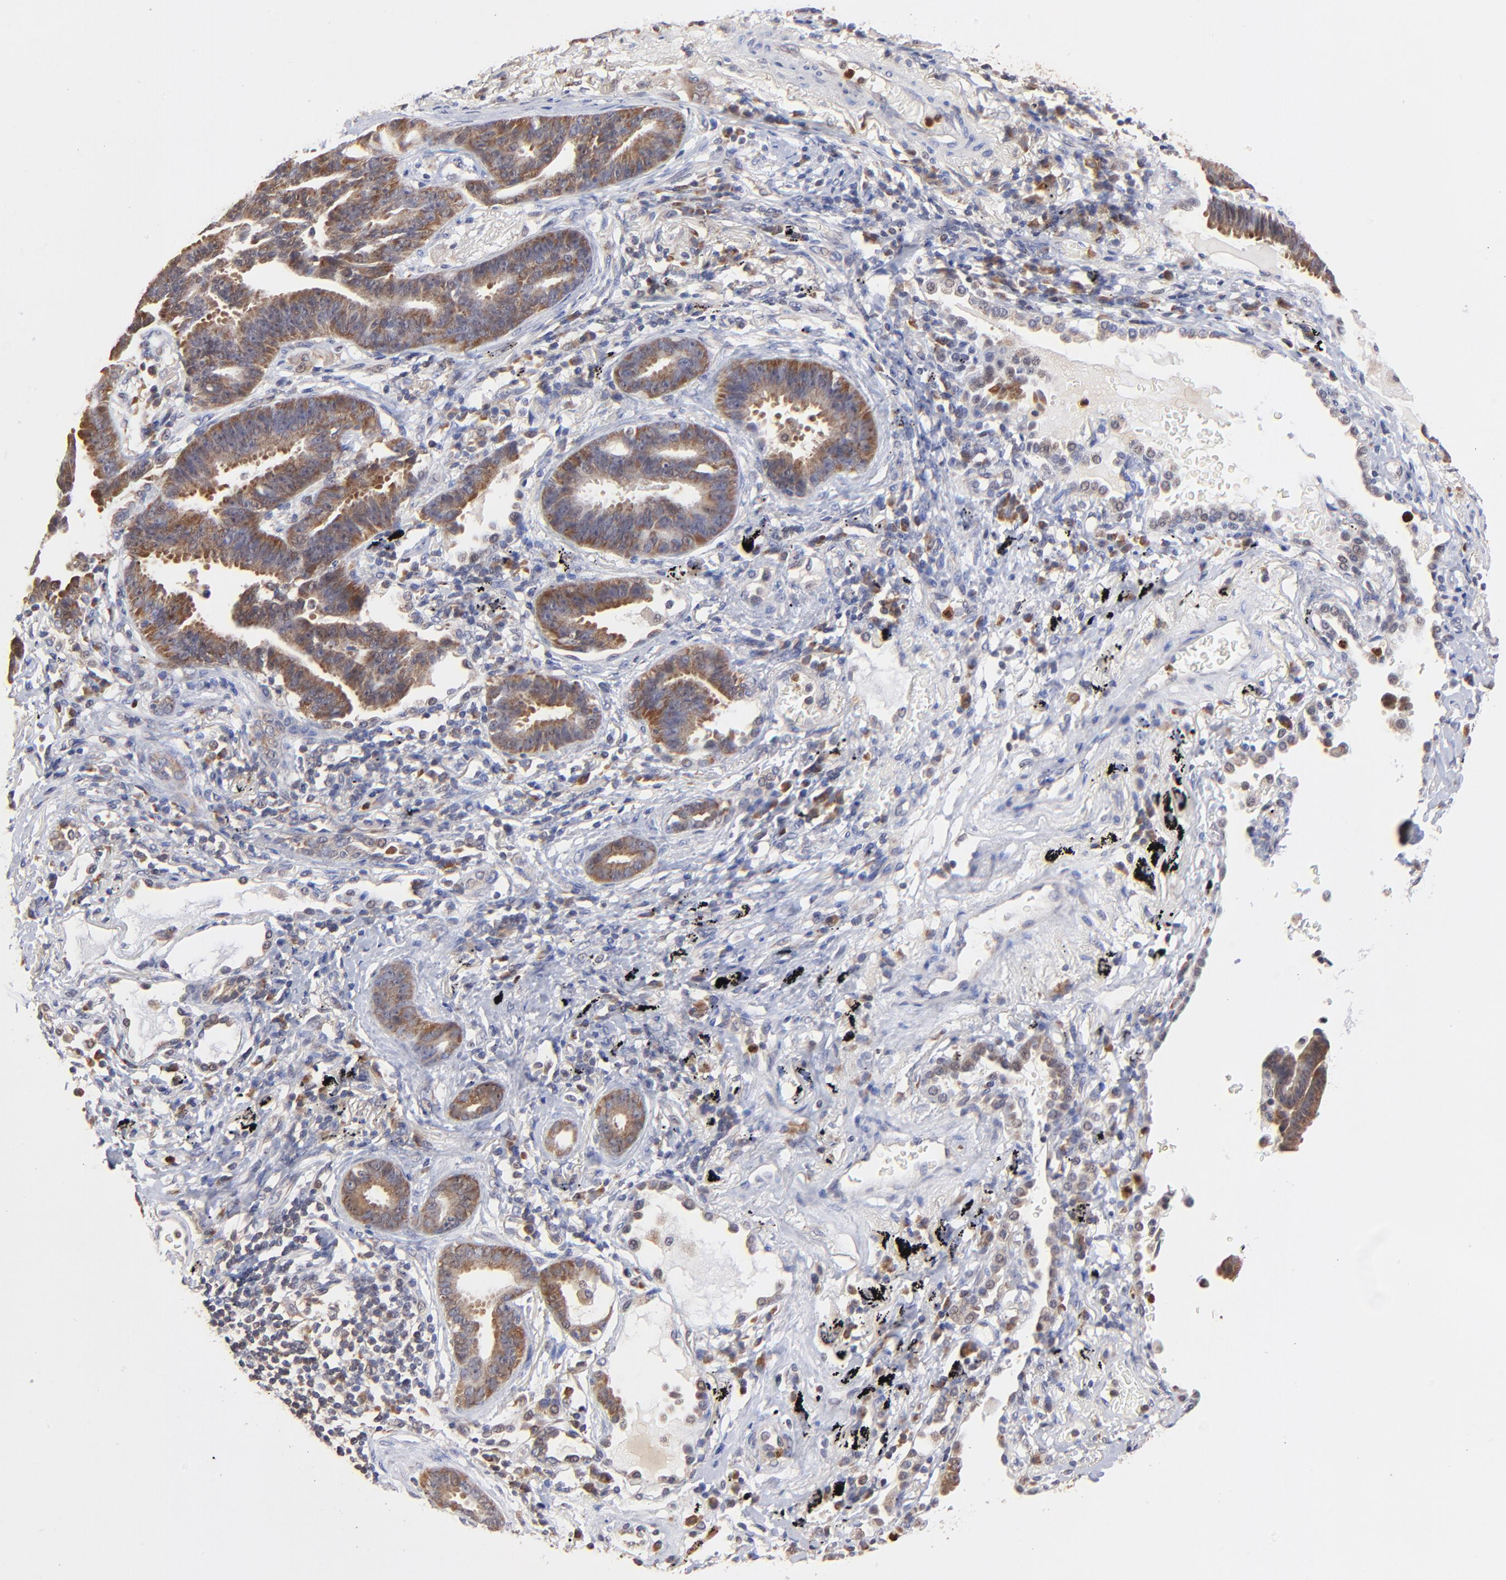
{"staining": {"intensity": "moderate", "quantity": ">75%", "location": "cytoplasmic/membranous"}, "tissue": "lung cancer", "cell_type": "Tumor cells", "image_type": "cancer", "snomed": [{"axis": "morphology", "description": "Adenocarcinoma, NOS"}, {"axis": "topography", "description": "Lung"}], "caption": "Tumor cells reveal medium levels of moderate cytoplasmic/membranous expression in about >75% of cells in lung cancer.", "gene": "BBOF1", "patient": {"sex": "female", "age": 64}}